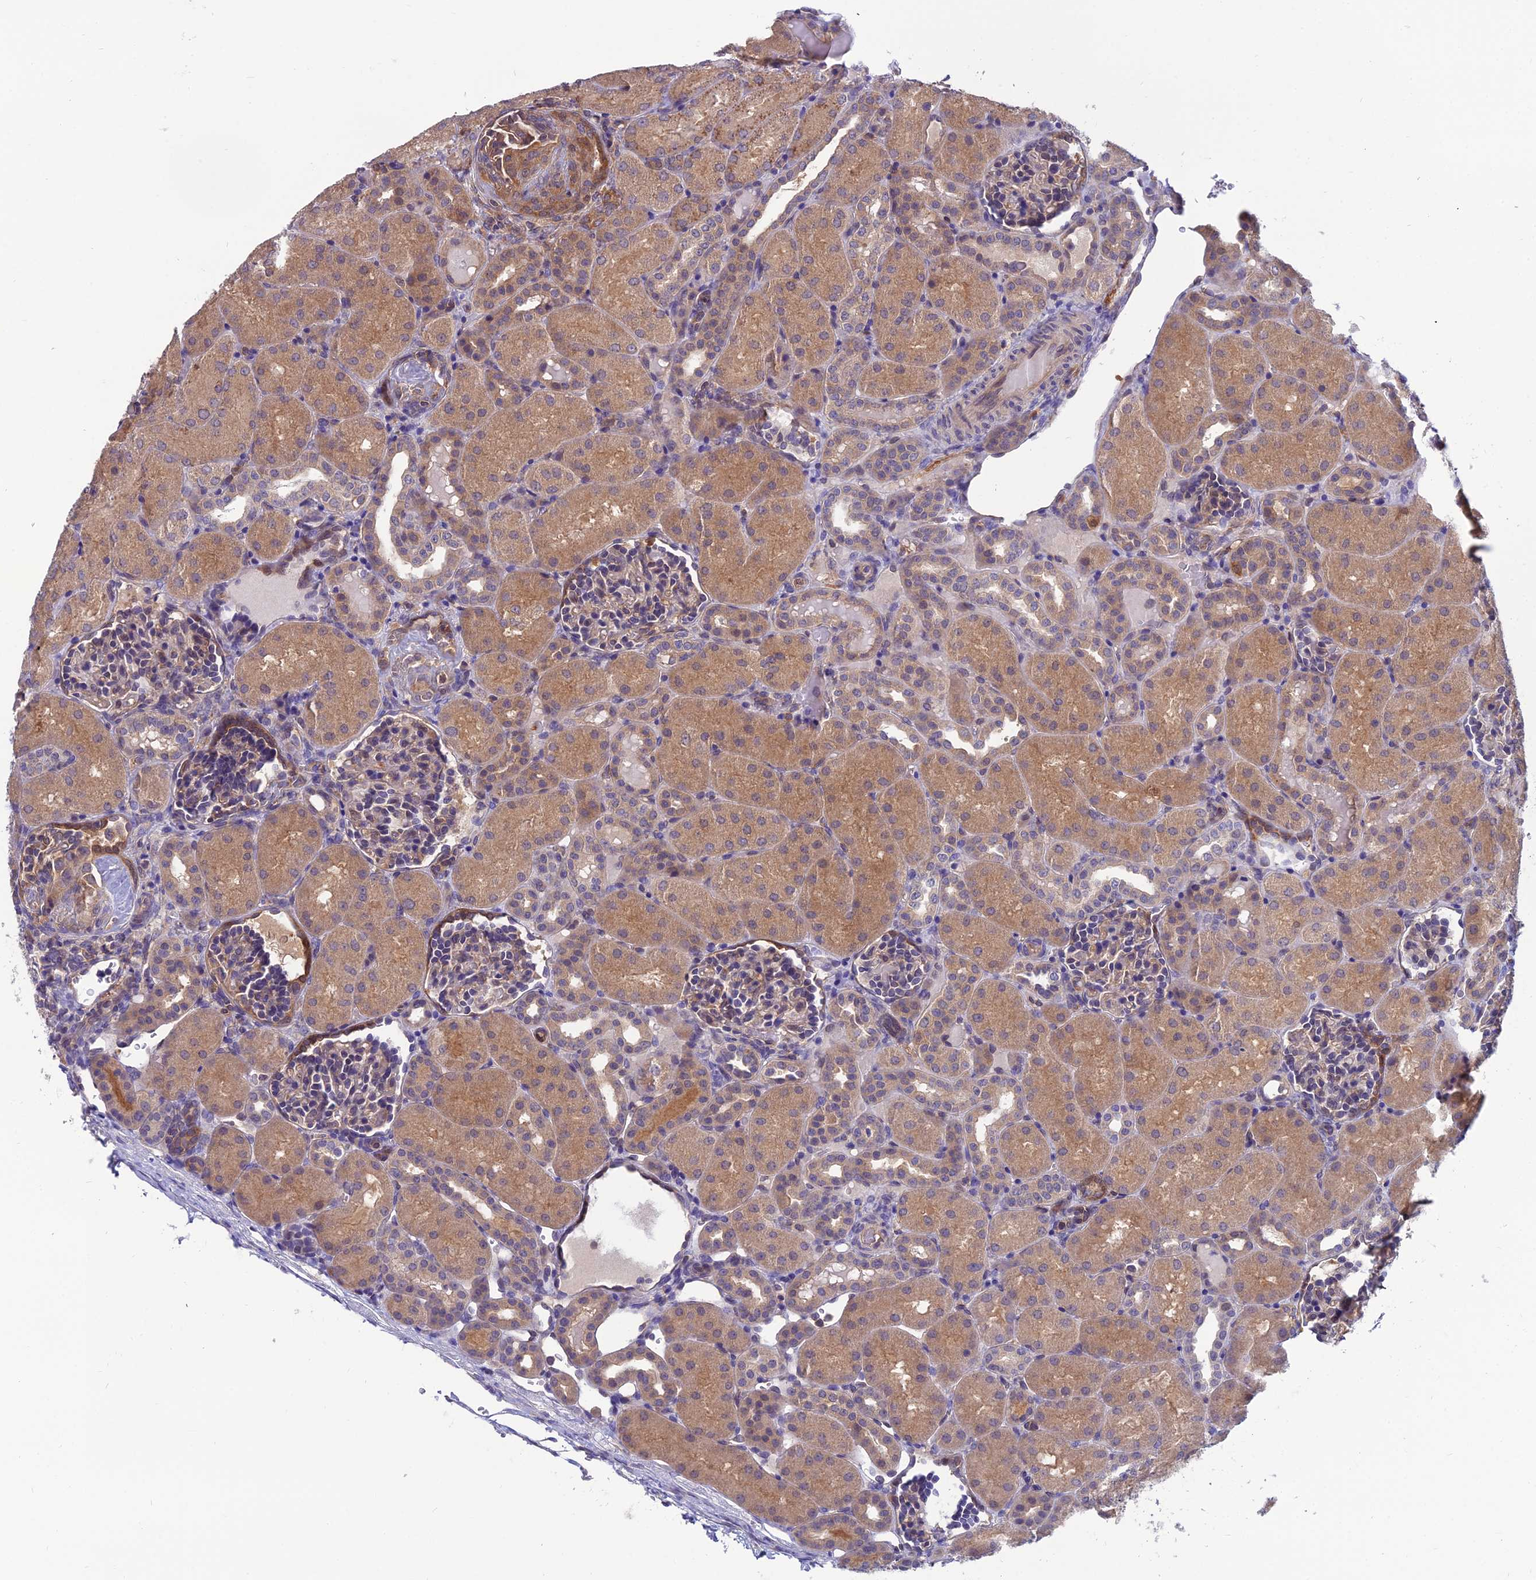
{"staining": {"intensity": "moderate", "quantity": "<25%", "location": "cytoplasmic/membranous"}, "tissue": "kidney", "cell_type": "Cells in glomeruli", "image_type": "normal", "snomed": [{"axis": "morphology", "description": "Normal tissue, NOS"}, {"axis": "topography", "description": "Kidney"}], "caption": "Immunohistochemistry micrograph of normal kidney: human kidney stained using IHC displays low levels of moderate protein expression localized specifically in the cytoplasmic/membranous of cells in glomeruli, appearing as a cytoplasmic/membranous brown color.", "gene": "MVD", "patient": {"sex": "male", "age": 1}}